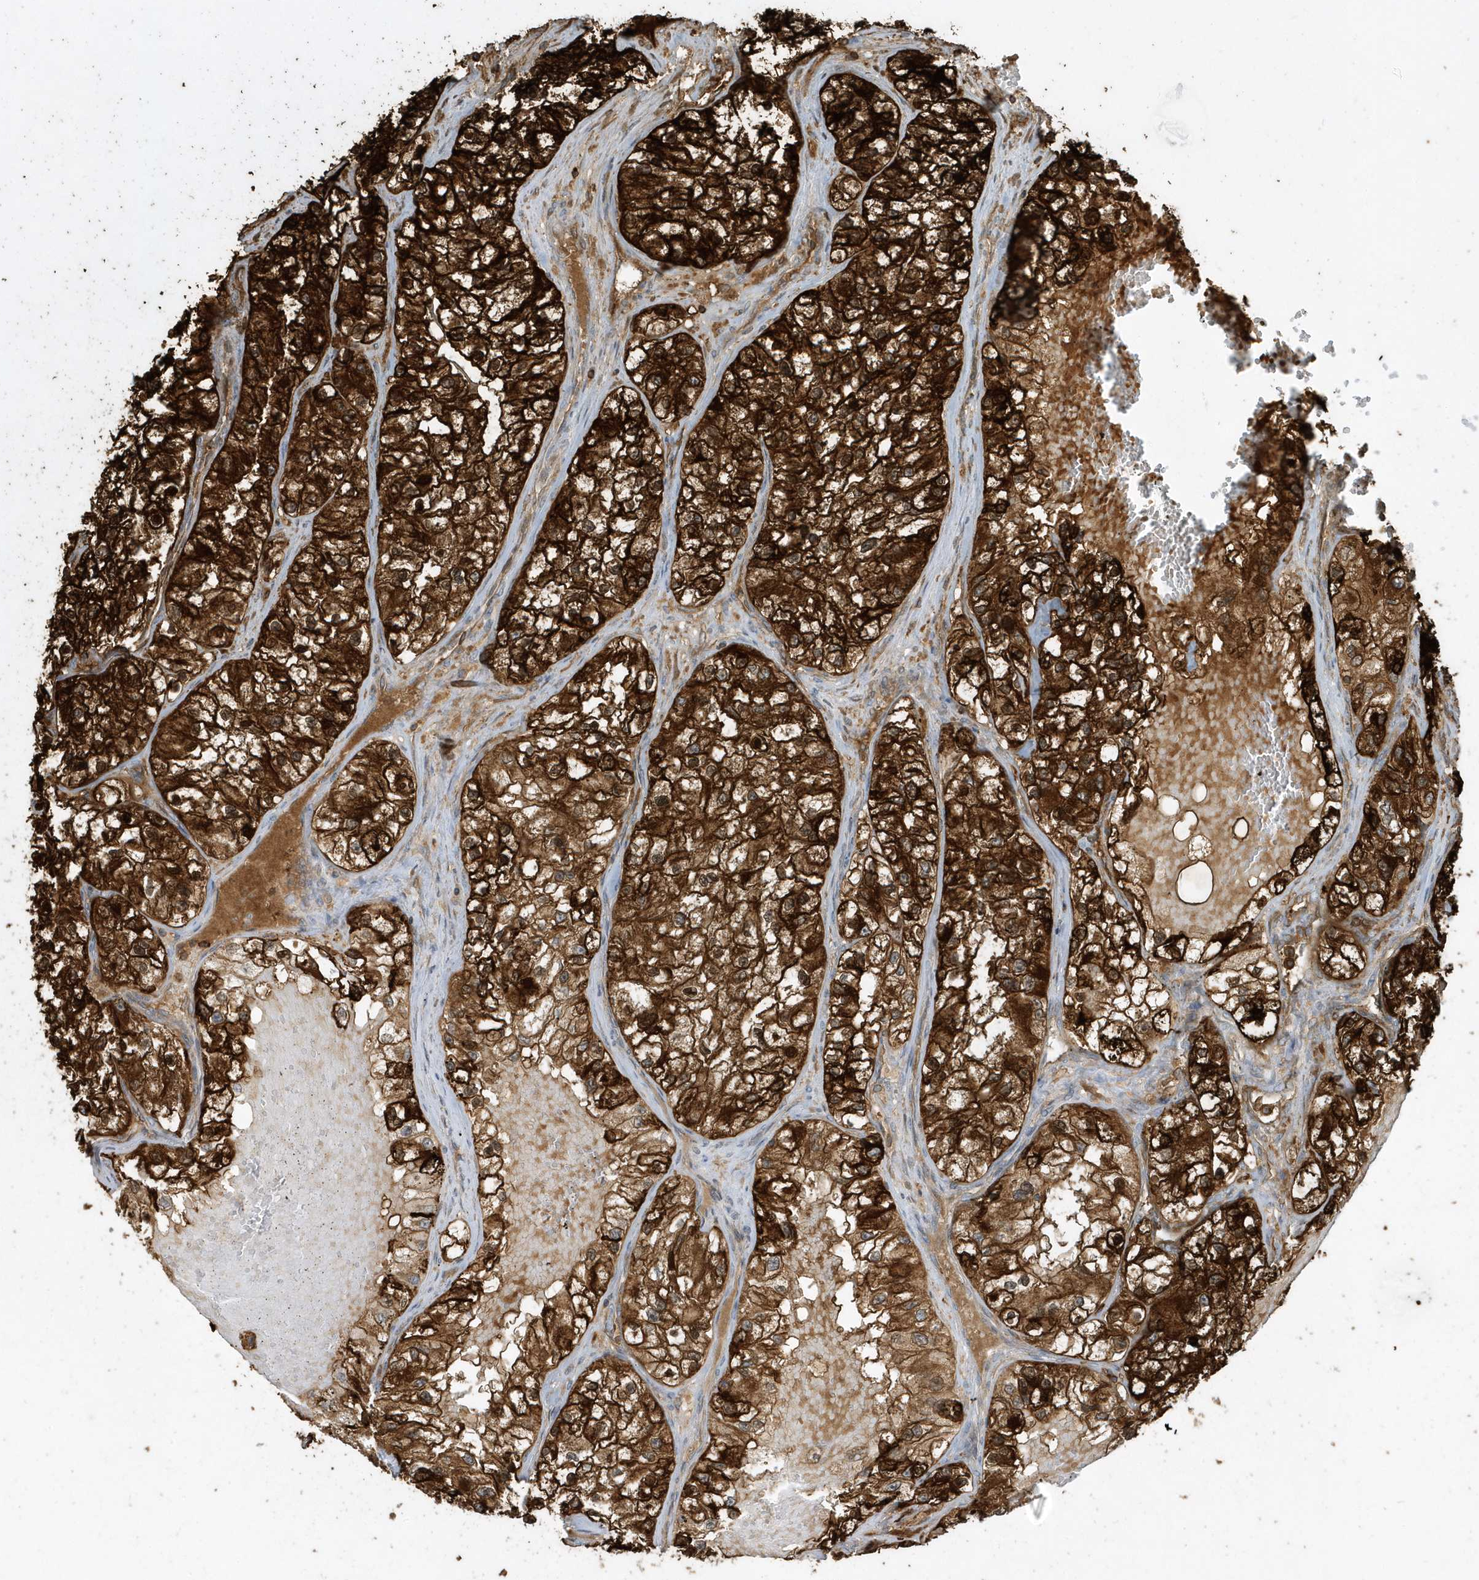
{"staining": {"intensity": "strong", "quantity": ">75%", "location": "cytoplasmic/membranous"}, "tissue": "renal cancer", "cell_type": "Tumor cells", "image_type": "cancer", "snomed": [{"axis": "morphology", "description": "Adenocarcinoma, NOS"}, {"axis": "topography", "description": "Kidney"}], "caption": "Immunohistochemistry of renal adenocarcinoma exhibits high levels of strong cytoplasmic/membranous staining in approximately >75% of tumor cells. Immunohistochemistry stains the protein of interest in brown and the nuclei are stained blue.", "gene": "CLCN6", "patient": {"sex": "female", "age": 57}}